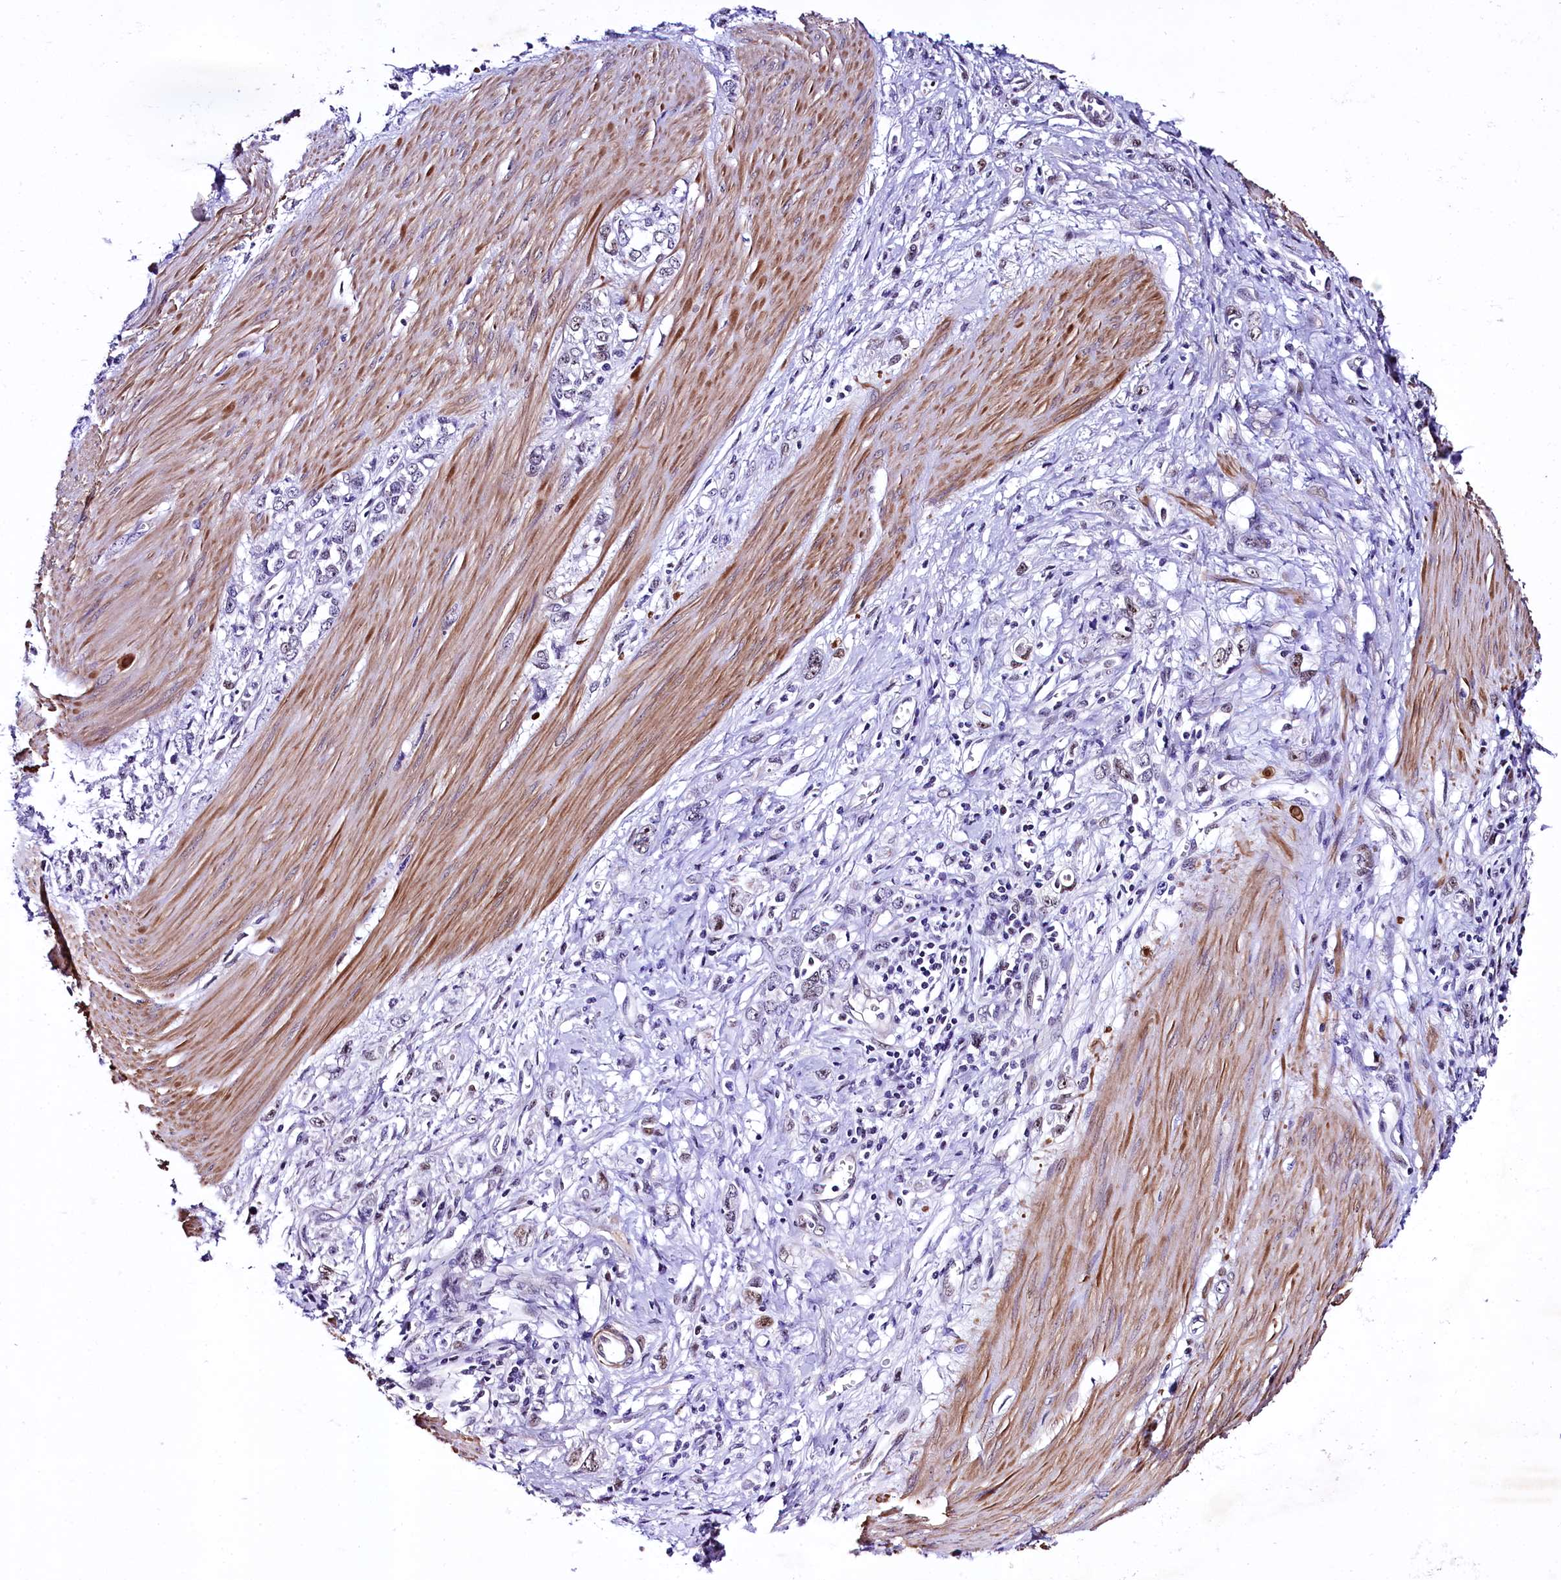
{"staining": {"intensity": "negative", "quantity": "none", "location": "none"}, "tissue": "stomach cancer", "cell_type": "Tumor cells", "image_type": "cancer", "snomed": [{"axis": "morphology", "description": "Adenocarcinoma, NOS"}, {"axis": "topography", "description": "Stomach"}], "caption": "Immunohistochemistry micrograph of stomach cancer stained for a protein (brown), which demonstrates no positivity in tumor cells. The staining was performed using DAB to visualize the protein expression in brown, while the nuclei were stained in blue with hematoxylin (Magnification: 20x).", "gene": "SAMD10", "patient": {"sex": "female", "age": 76}}